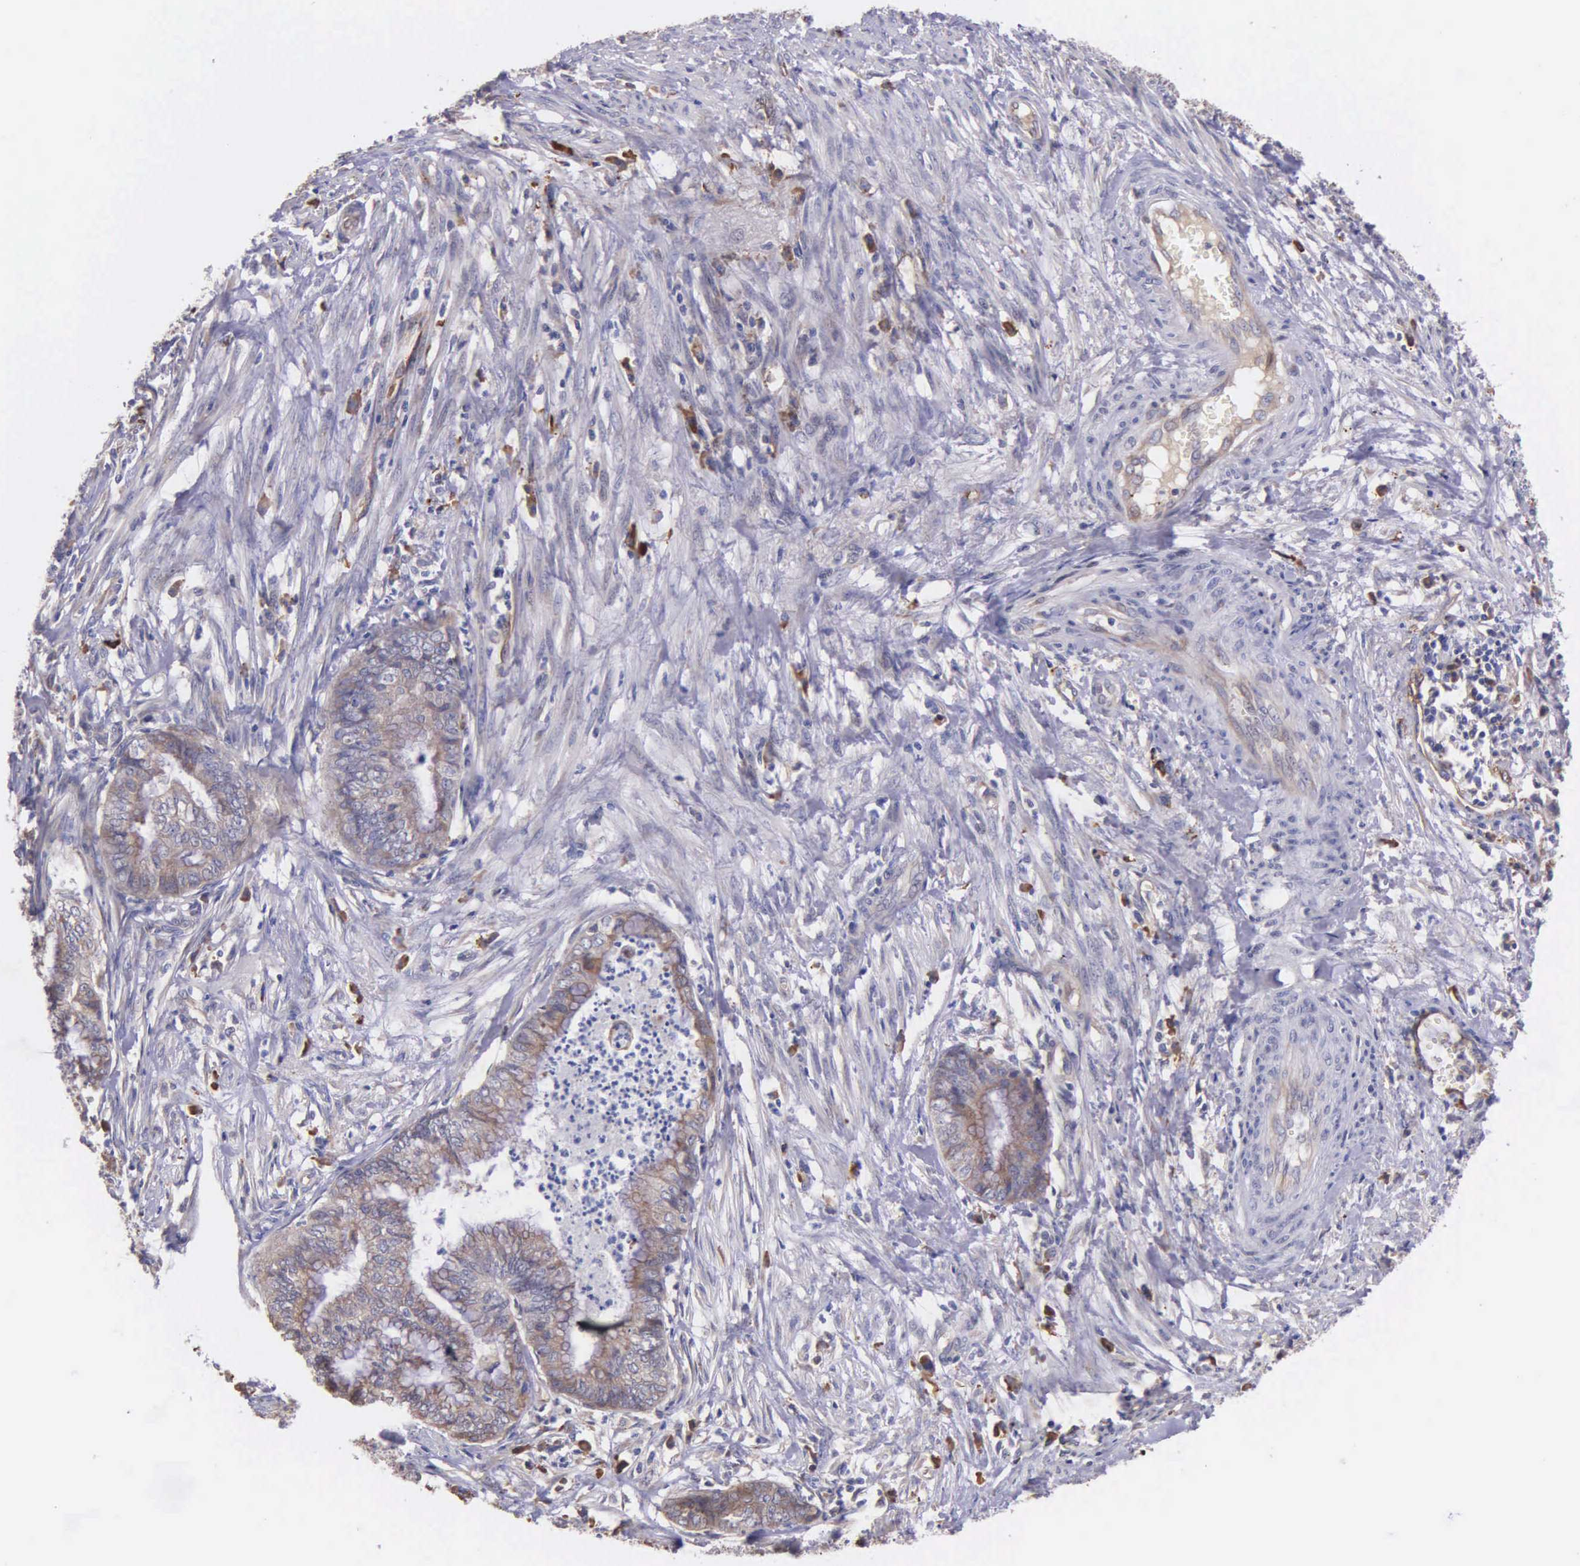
{"staining": {"intensity": "moderate", "quantity": ">75%", "location": "cytoplasmic/membranous"}, "tissue": "endometrial cancer", "cell_type": "Tumor cells", "image_type": "cancer", "snomed": [{"axis": "morphology", "description": "Necrosis, NOS"}, {"axis": "morphology", "description": "Adenocarcinoma, NOS"}, {"axis": "topography", "description": "Endometrium"}], "caption": "Endometrial cancer (adenocarcinoma) stained with a brown dye displays moderate cytoplasmic/membranous positive staining in approximately >75% of tumor cells.", "gene": "ZC3H12B", "patient": {"sex": "female", "age": 79}}